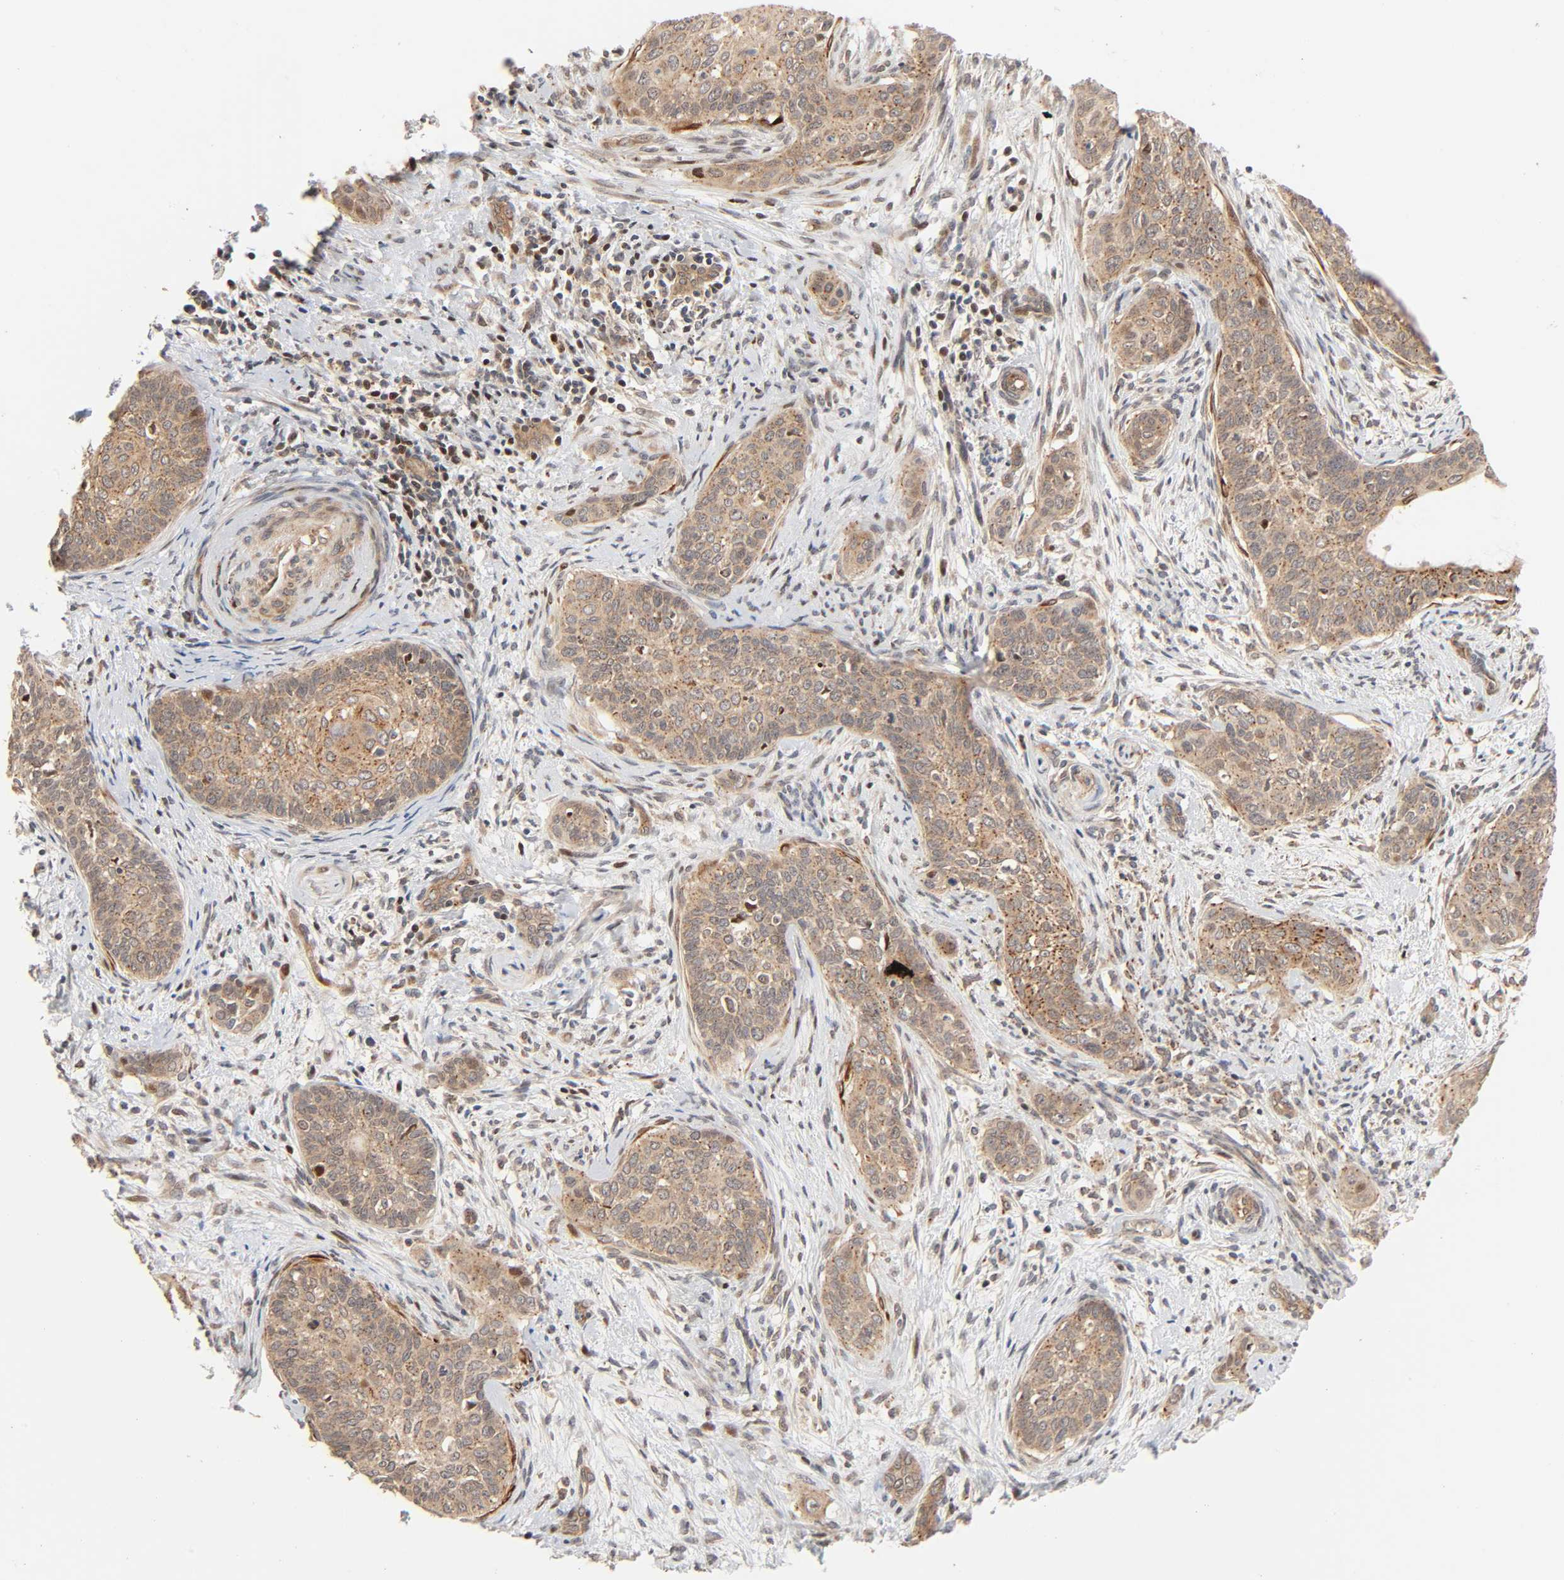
{"staining": {"intensity": "moderate", "quantity": ">75%", "location": "cytoplasmic/membranous"}, "tissue": "cervical cancer", "cell_type": "Tumor cells", "image_type": "cancer", "snomed": [{"axis": "morphology", "description": "Squamous cell carcinoma, NOS"}, {"axis": "topography", "description": "Cervix"}], "caption": "Protein expression analysis of cervical cancer displays moderate cytoplasmic/membranous positivity in about >75% of tumor cells.", "gene": "NEMF", "patient": {"sex": "female", "age": 33}}